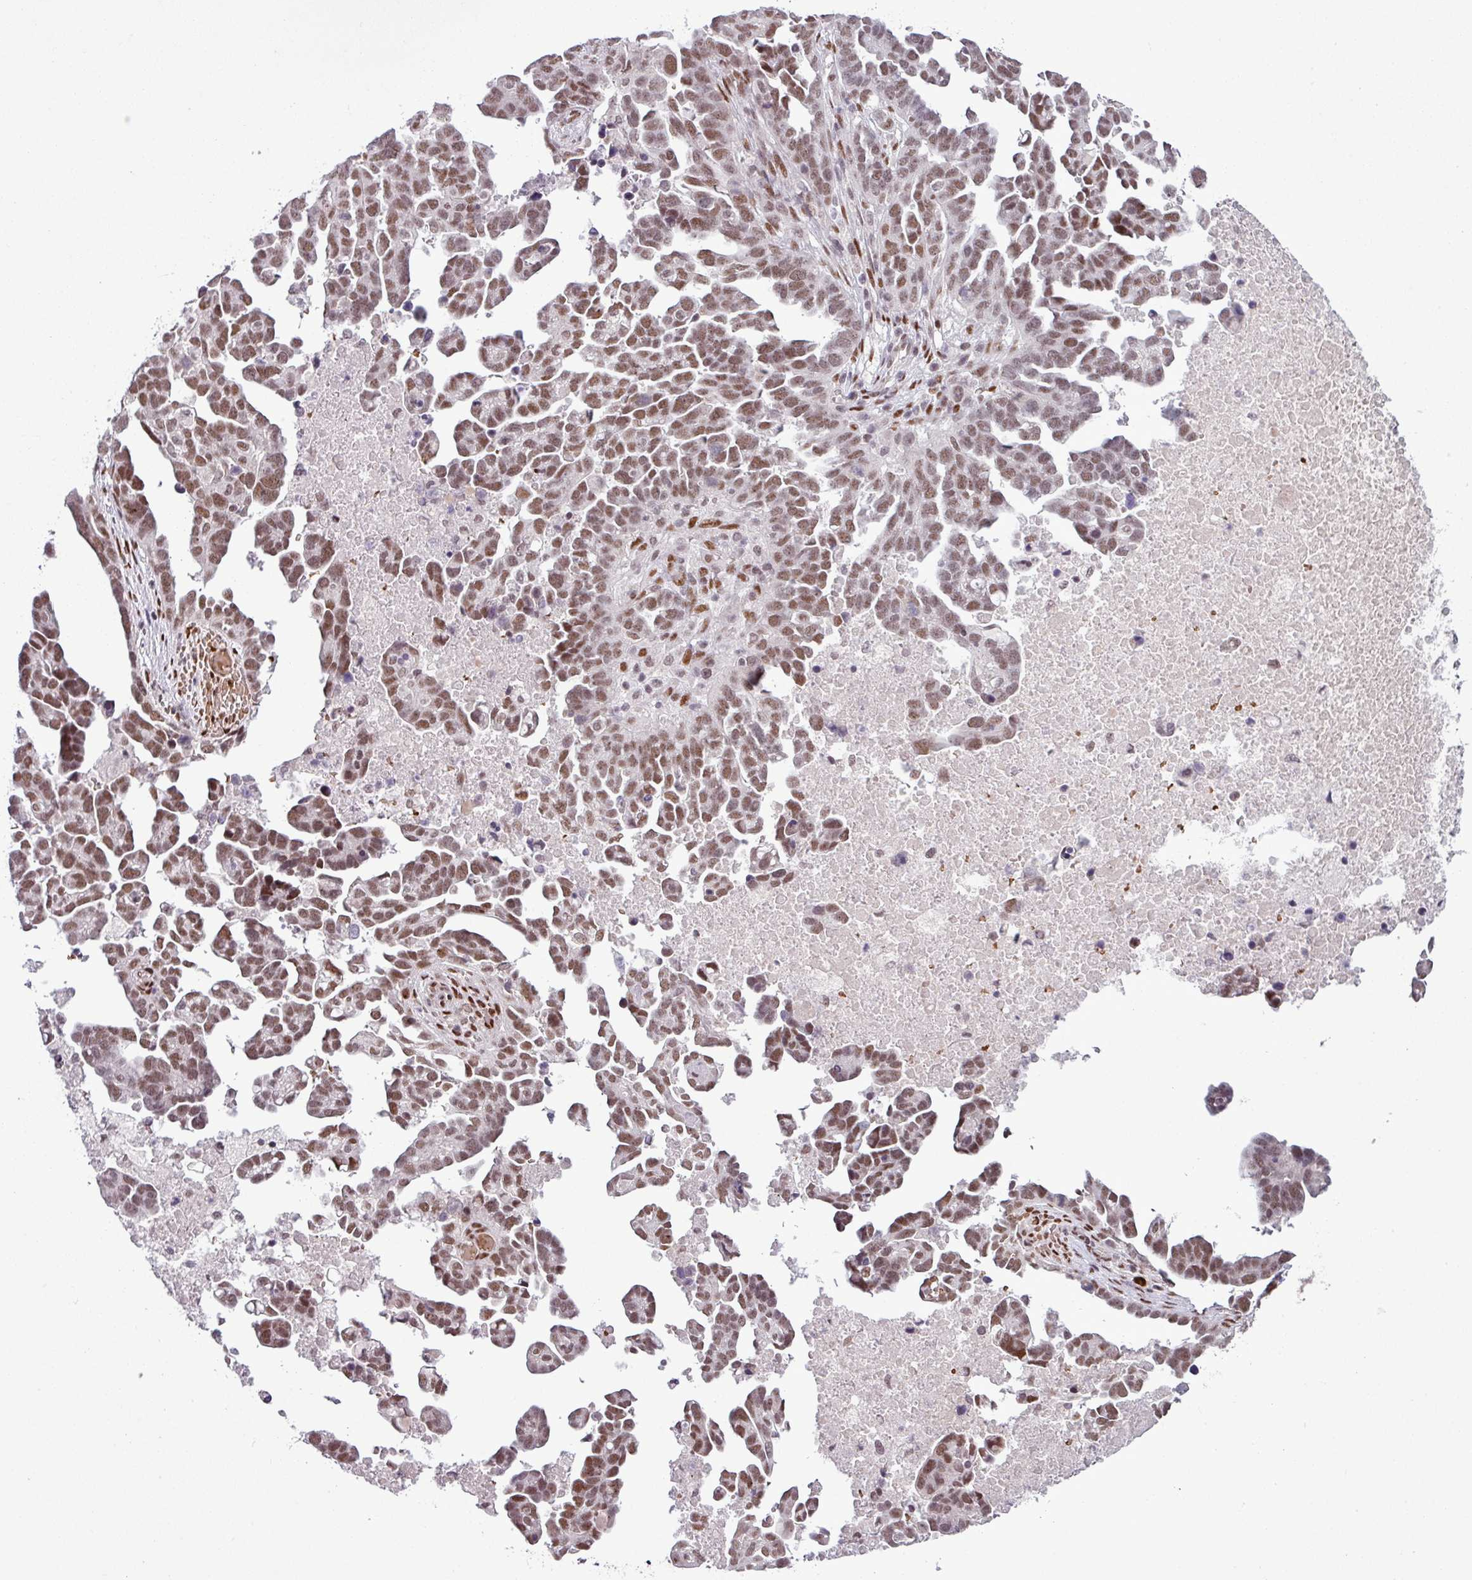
{"staining": {"intensity": "moderate", "quantity": ">75%", "location": "nuclear"}, "tissue": "ovarian cancer", "cell_type": "Tumor cells", "image_type": "cancer", "snomed": [{"axis": "morphology", "description": "Cystadenocarcinoma, serous, NOS"}, {"axis": "topography", "description": "Ovary"}], "caption": "Tumor cells show medium levels of moderate nuclear expression in about >75% of cells in serous cystadenocarcinoma (ovarian).", "gene": "PRDM5", "patient": {"sex": "female", "age": 54}}